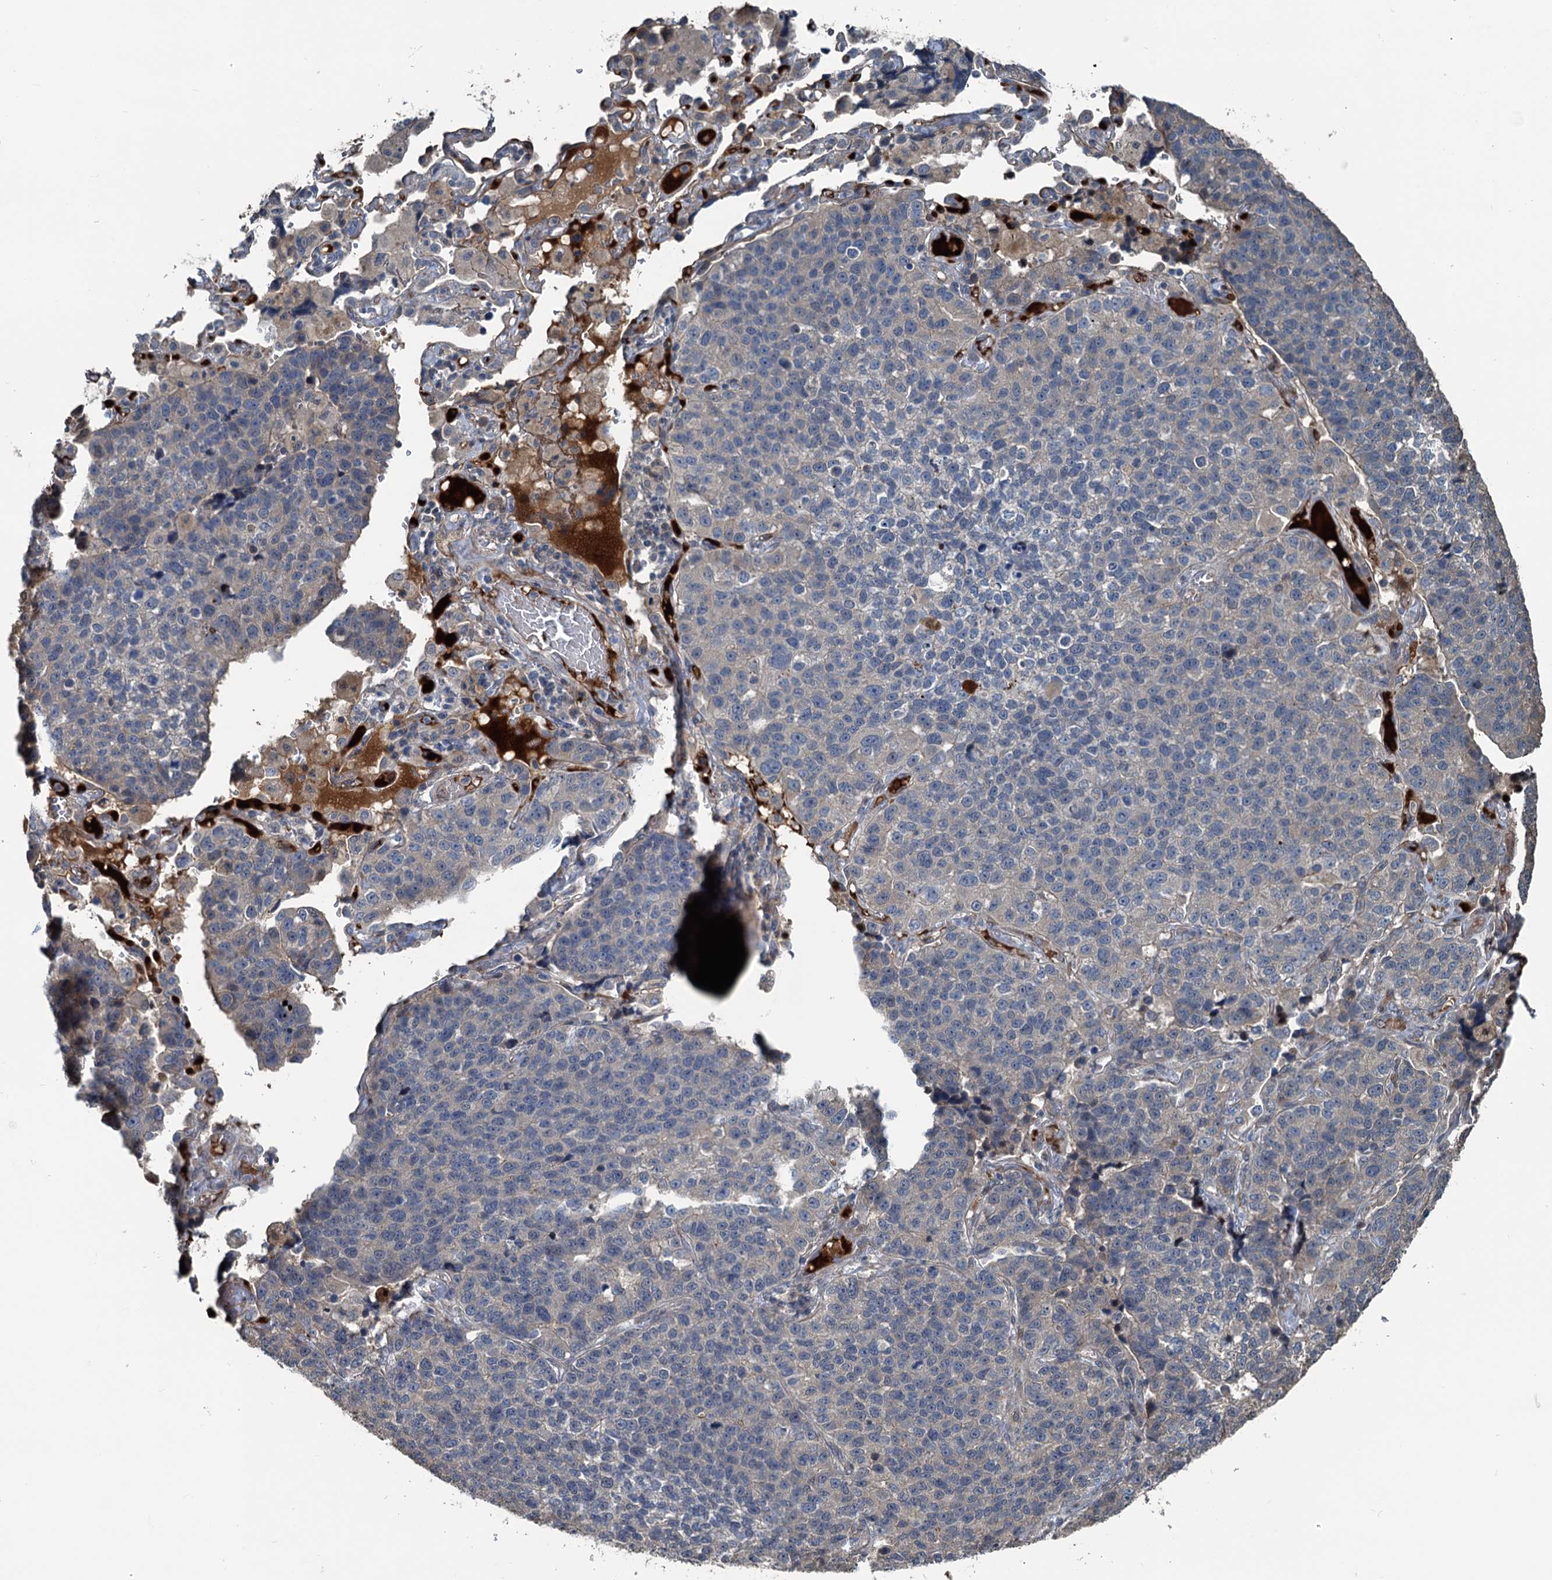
{"staining": {"intensity": "negative", "quantity": "none", "location": "none"}, "tissue": "lung cancer", "cell_type": "Tumor cells", "image_type": "cancer", "snomed": [{"axis": "morphology", "description": "Adenocarcinoma, NOS"}, {"axis": "topography", "description": "Lung"}], "caption": "Tumor cells are negative for protein expression in human adenocarcinoma (lung). Brightfield microscopy of immunohistochemistry (IHC) stained with DAB (3,3'-diaminobenzidine) (brown) and hematoxylin (blue), captured at high magnification.", "gene": "TEDC1", "patient": {"sex": "male", "age": 49}}